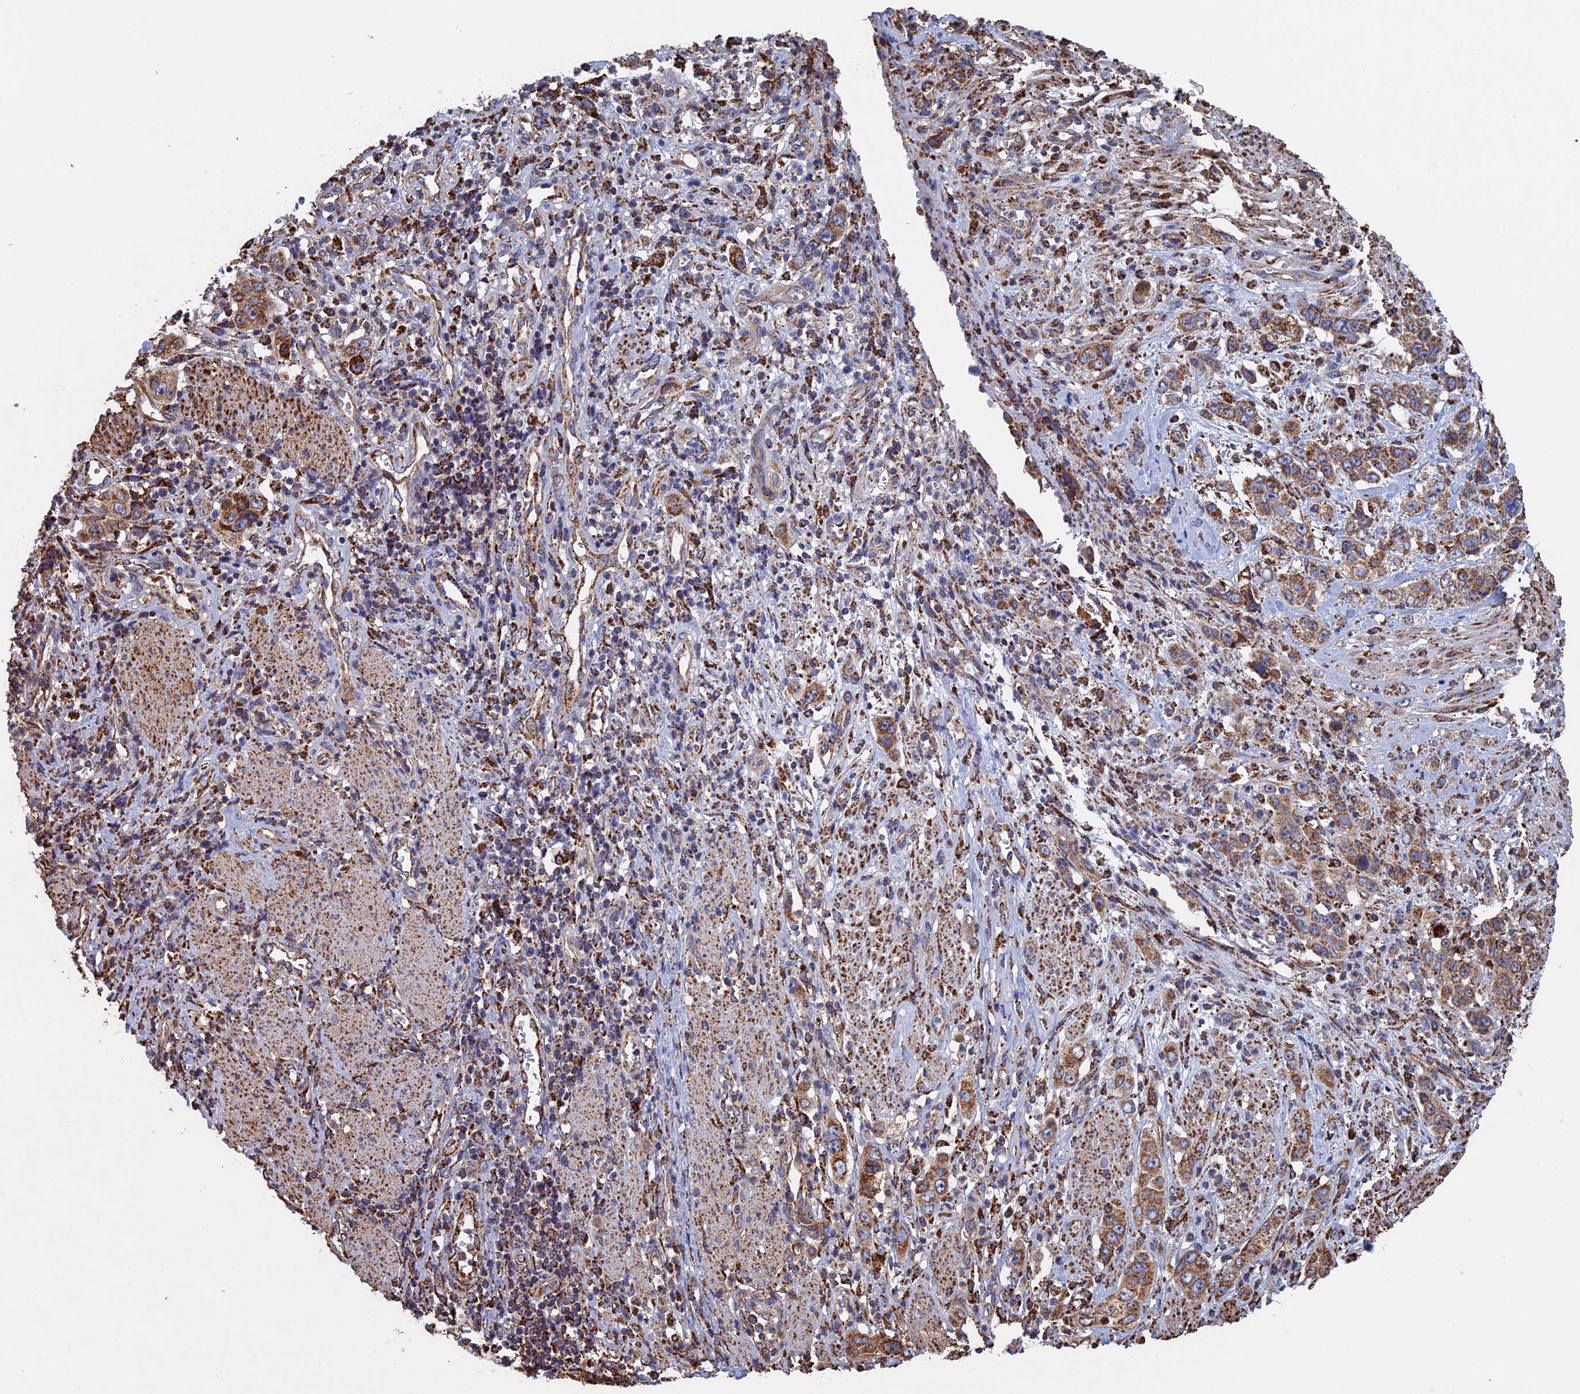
{"staining": {"intensity": "moderate", "quantity": ">75%", "location": "cytoplasmic/membranous"}, "tissue": "stomach cancer", "cell_type": "Tumor cells", "image_type": "cancer", "snomed": [{"axis": "morphology", "description": "Adenocarcinoma, NOS"}, {"axis": "topography", "description": "Stomach, upper"}], "caption": "Adenocarcinoma (stomach) was stained to show a protein in brown. There is medium levels of moderate cytoplasmic/membranous staining in approximately >75% of tumor cells. Nuclei are stained in blue.", "gene": "SEC24D", "patient": {"sex": "male", "age": 62}}